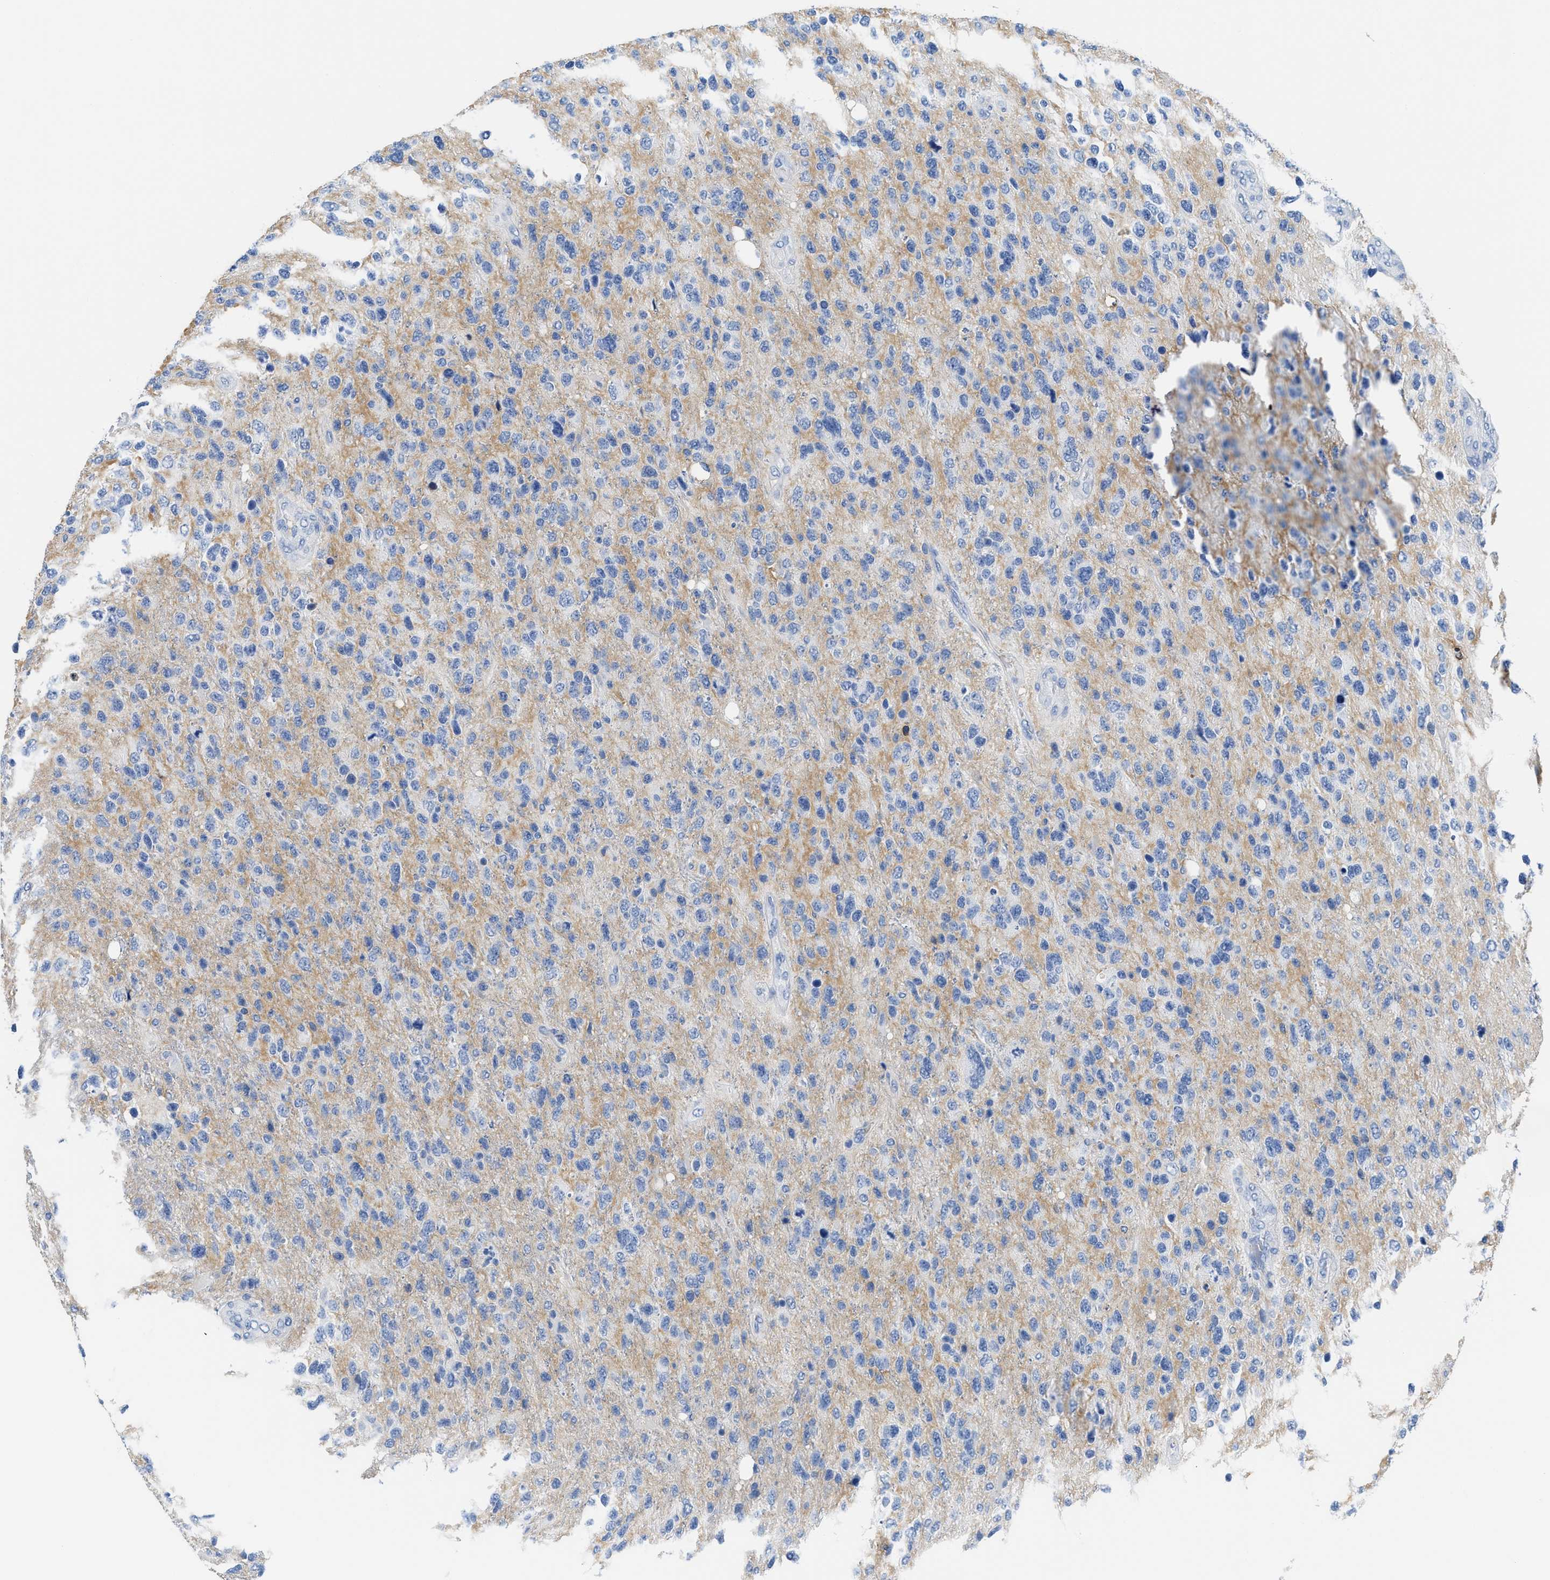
{"staining": {"intensity": "negative", "quantity": "none", "location": "none"}, "tissue": "glioma", "cell_type": "Tumor cells", "image_type": "cancer", "snomed": [{"axis": "morphology", "description": "Glioma, malignant, High grade"}, {"axis": "topography", "description": "Brain"}], "caption": "Immunohistochemistry (IHC) photomicrograph of human glioma stained for a protein (brown), which demonstrates no positivity in tumor cells.", "gene": "GC", "patient": {"sex": "female", "age": 58}}